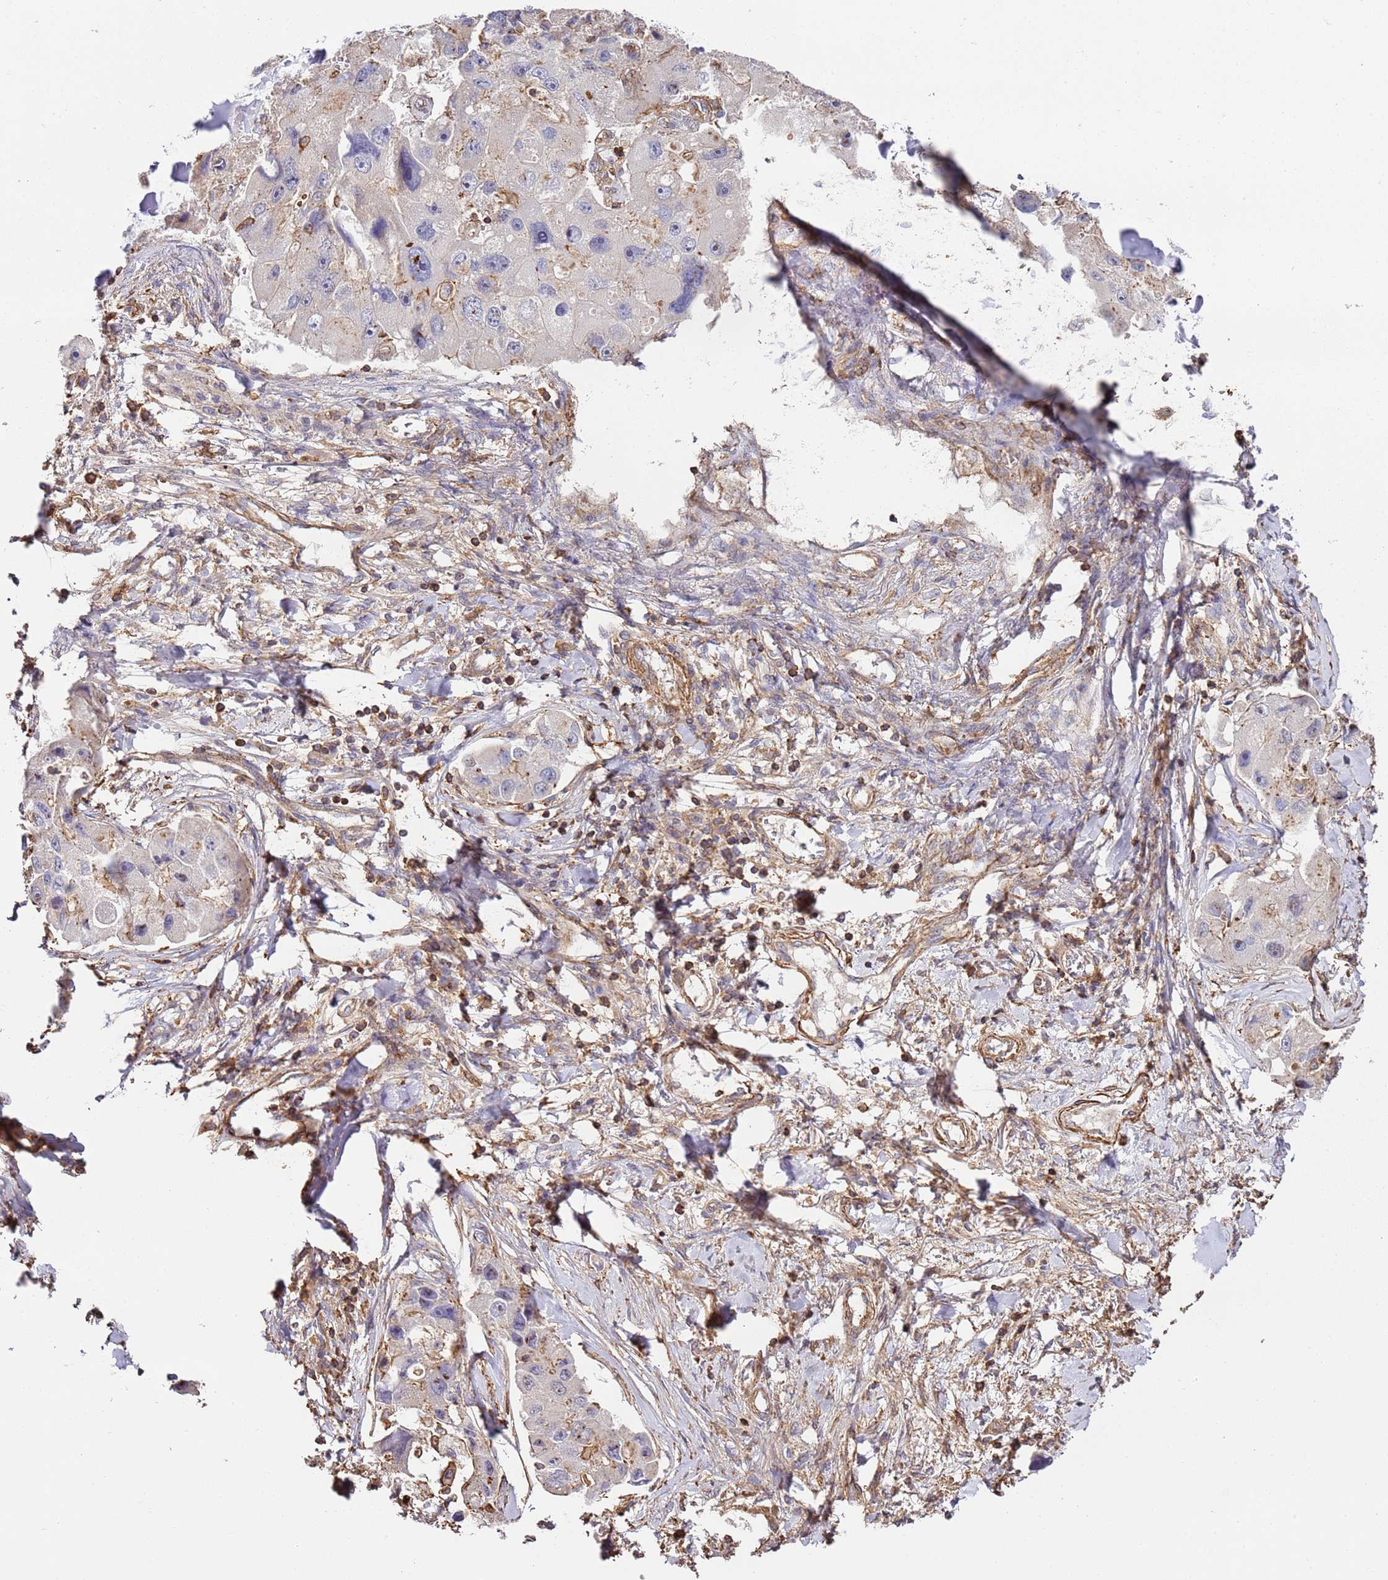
{"staining": {"intensity": "weak", "quantity": "<25%", "location": "cytoplasmic/membranous"}, "tissue": "lung cancer", "cell_type": "Tumor cells", "image_type": "cancer", "snomed": [{"axis": "morphology", "description": "Adenocarcinoma, NOS"}, {"axis": "topography", "description": "Lung"}], "caption": "Immunohistochemistry of human adenocarcinoma (lung) shows no positivity in tumor cells.", "gene": "CYP2U1", "patient": {"sex": "female", "age": 54}}